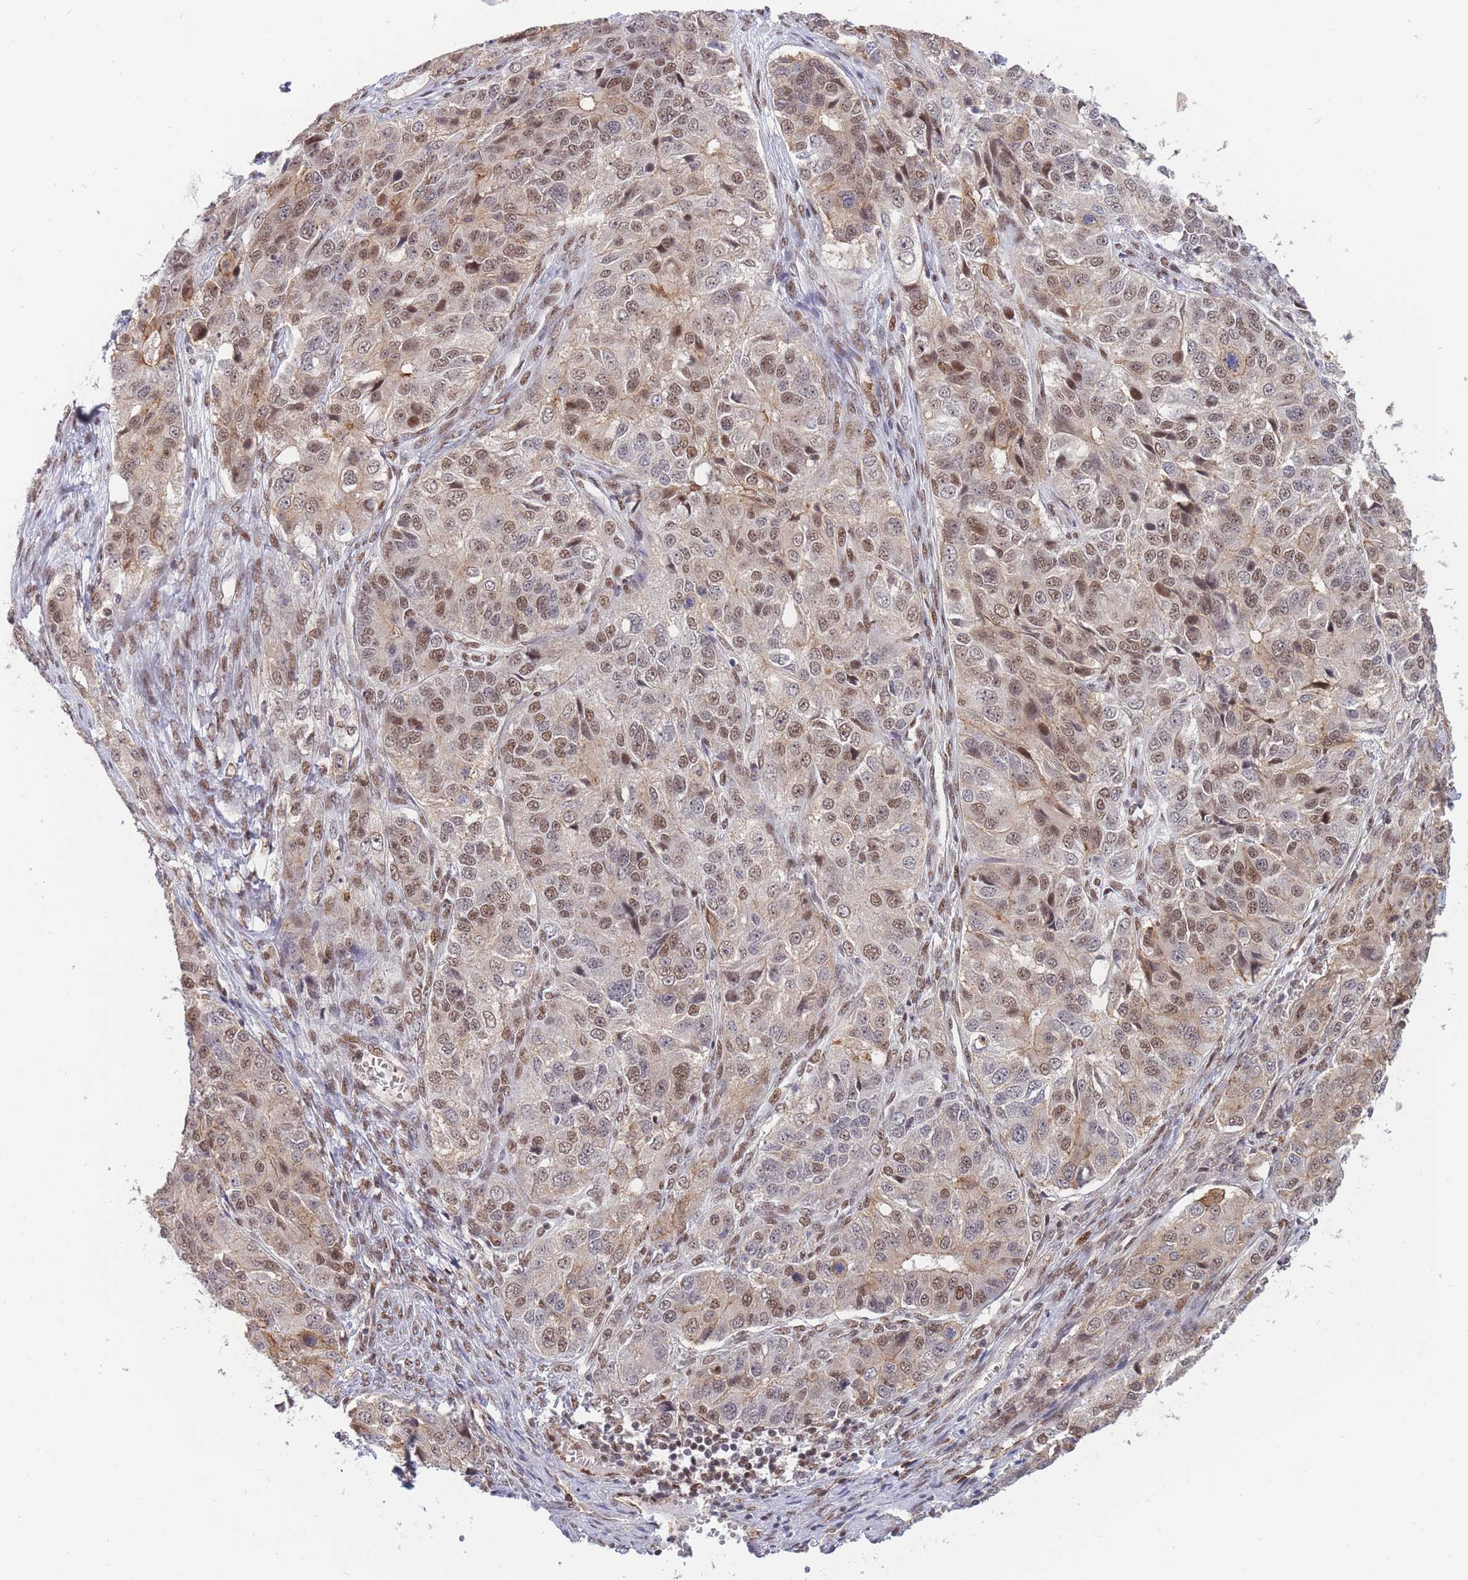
{"staining": {"intensity": "moderate", "quantity": ">75%", "location": "cytoplasmic/membranous,nuclear"}, "tissue": "ovarian cancer", "cell_type": "Tumor cells", "image_type": "cancer", "snomed": [{"axis": "morphology", "description": "Carcinoma, endometroid"}, {"axis": "topography", "description": "Ovary"}], "caption": "Ovarian cancer (endometroid carcinoma) stained with DAB immunohistochemistry (IHC) demonstrates medium levels of moderate cytoplasmic/membranous and nuclear expression in approximately >75% of tumor cells.", "gene": "BOD1L1", "patient": {"sex": "female", "age": 51}}